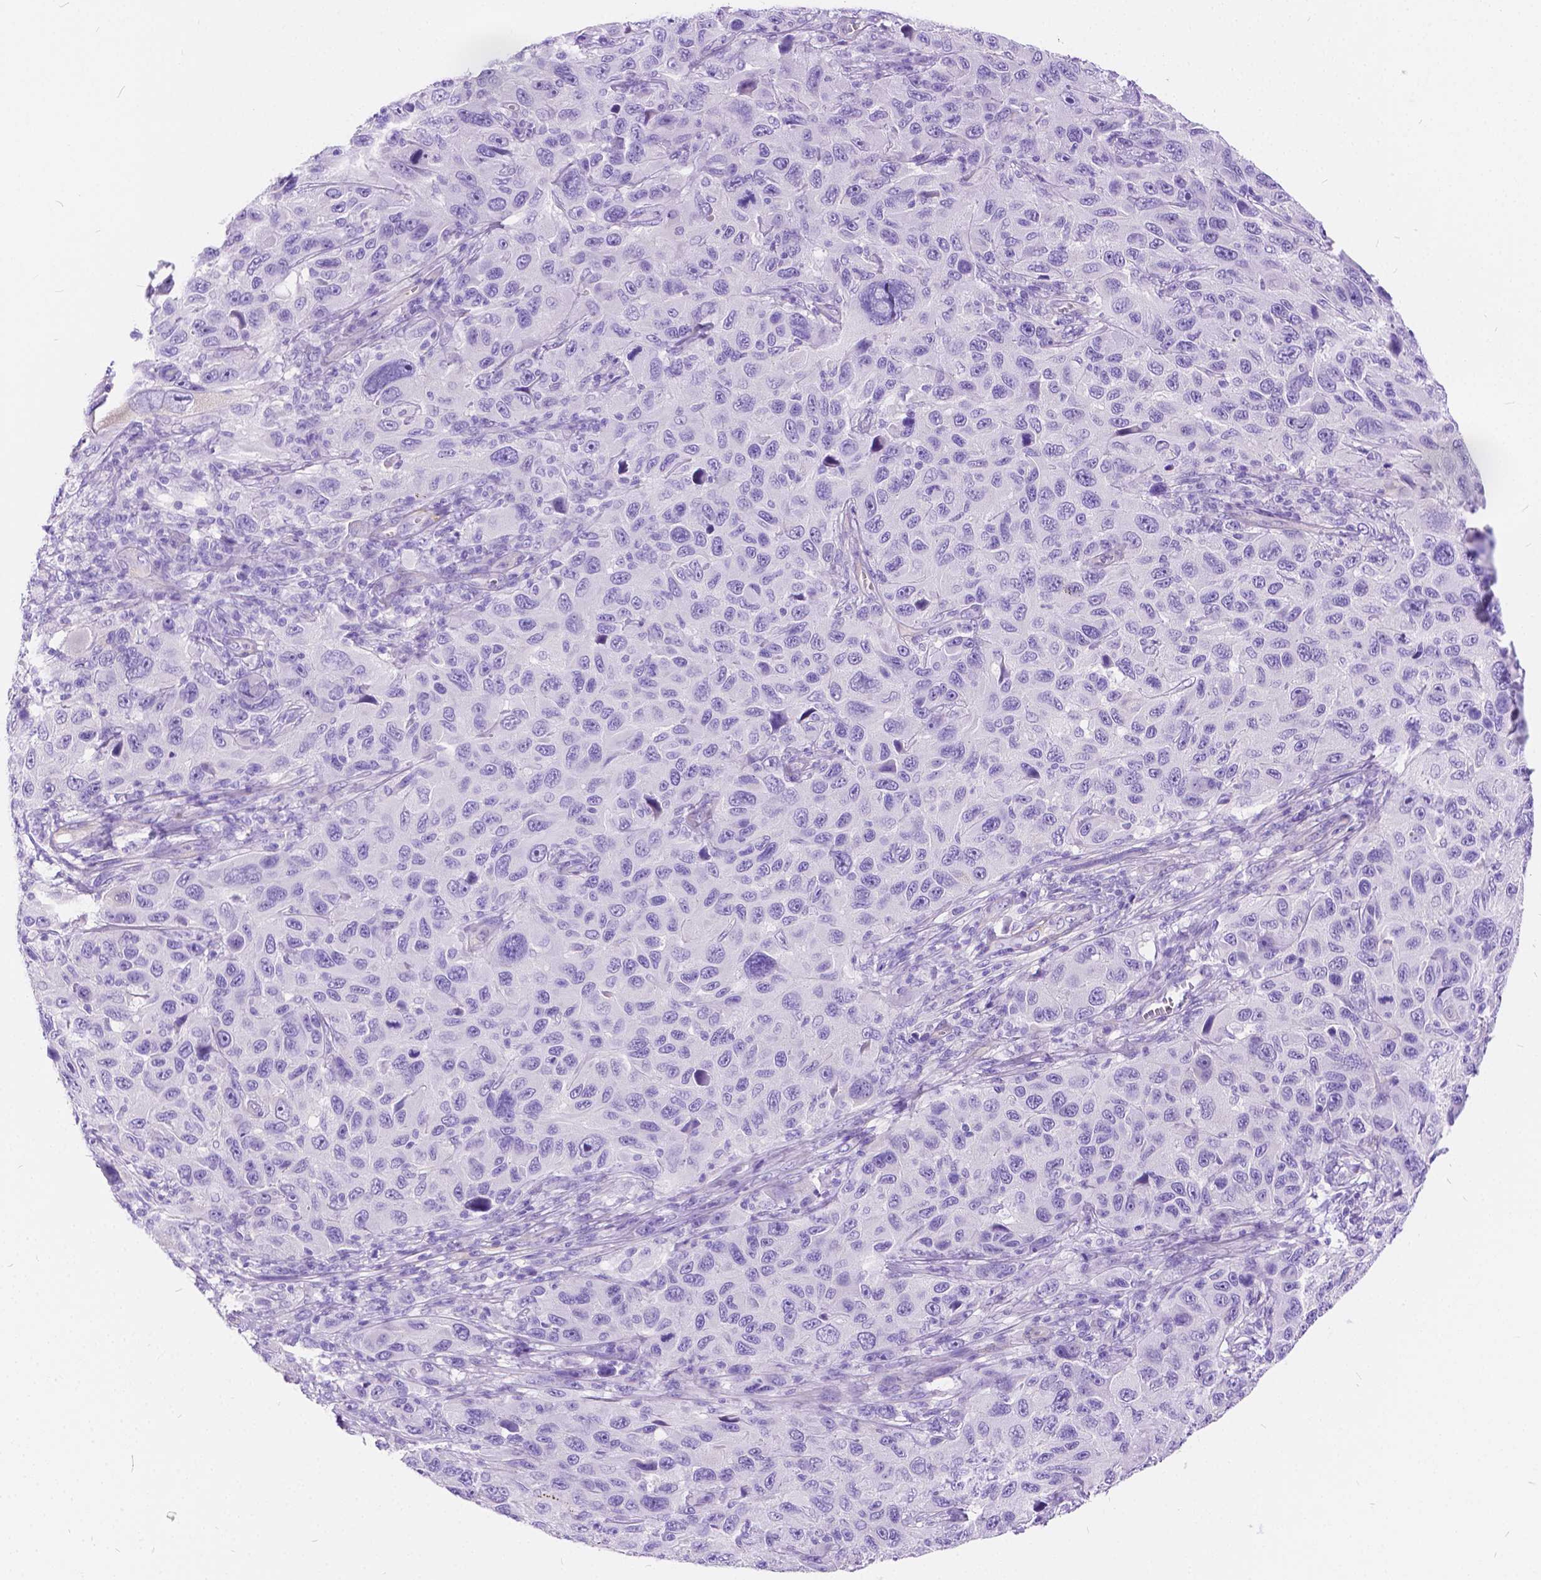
{"staining": {"intensity": "negative", "quantity": "none", "location": "none"}, "tissue": "melanoma", "cell_type": "Tumor cells", "image_type": "cancer", "snomed": [{"axis": "morphology", "description": "Malignant melanoma, NOS"}, {"axis": "topography", "description": "Skin"}], "caption": "A high-resolution image shows immunohistochemistry staining of malignant melanoma, which shows no significant staining in tumor cells.", "gene": "CHRM1", "patient": {"sex": "male", "age": 53}}